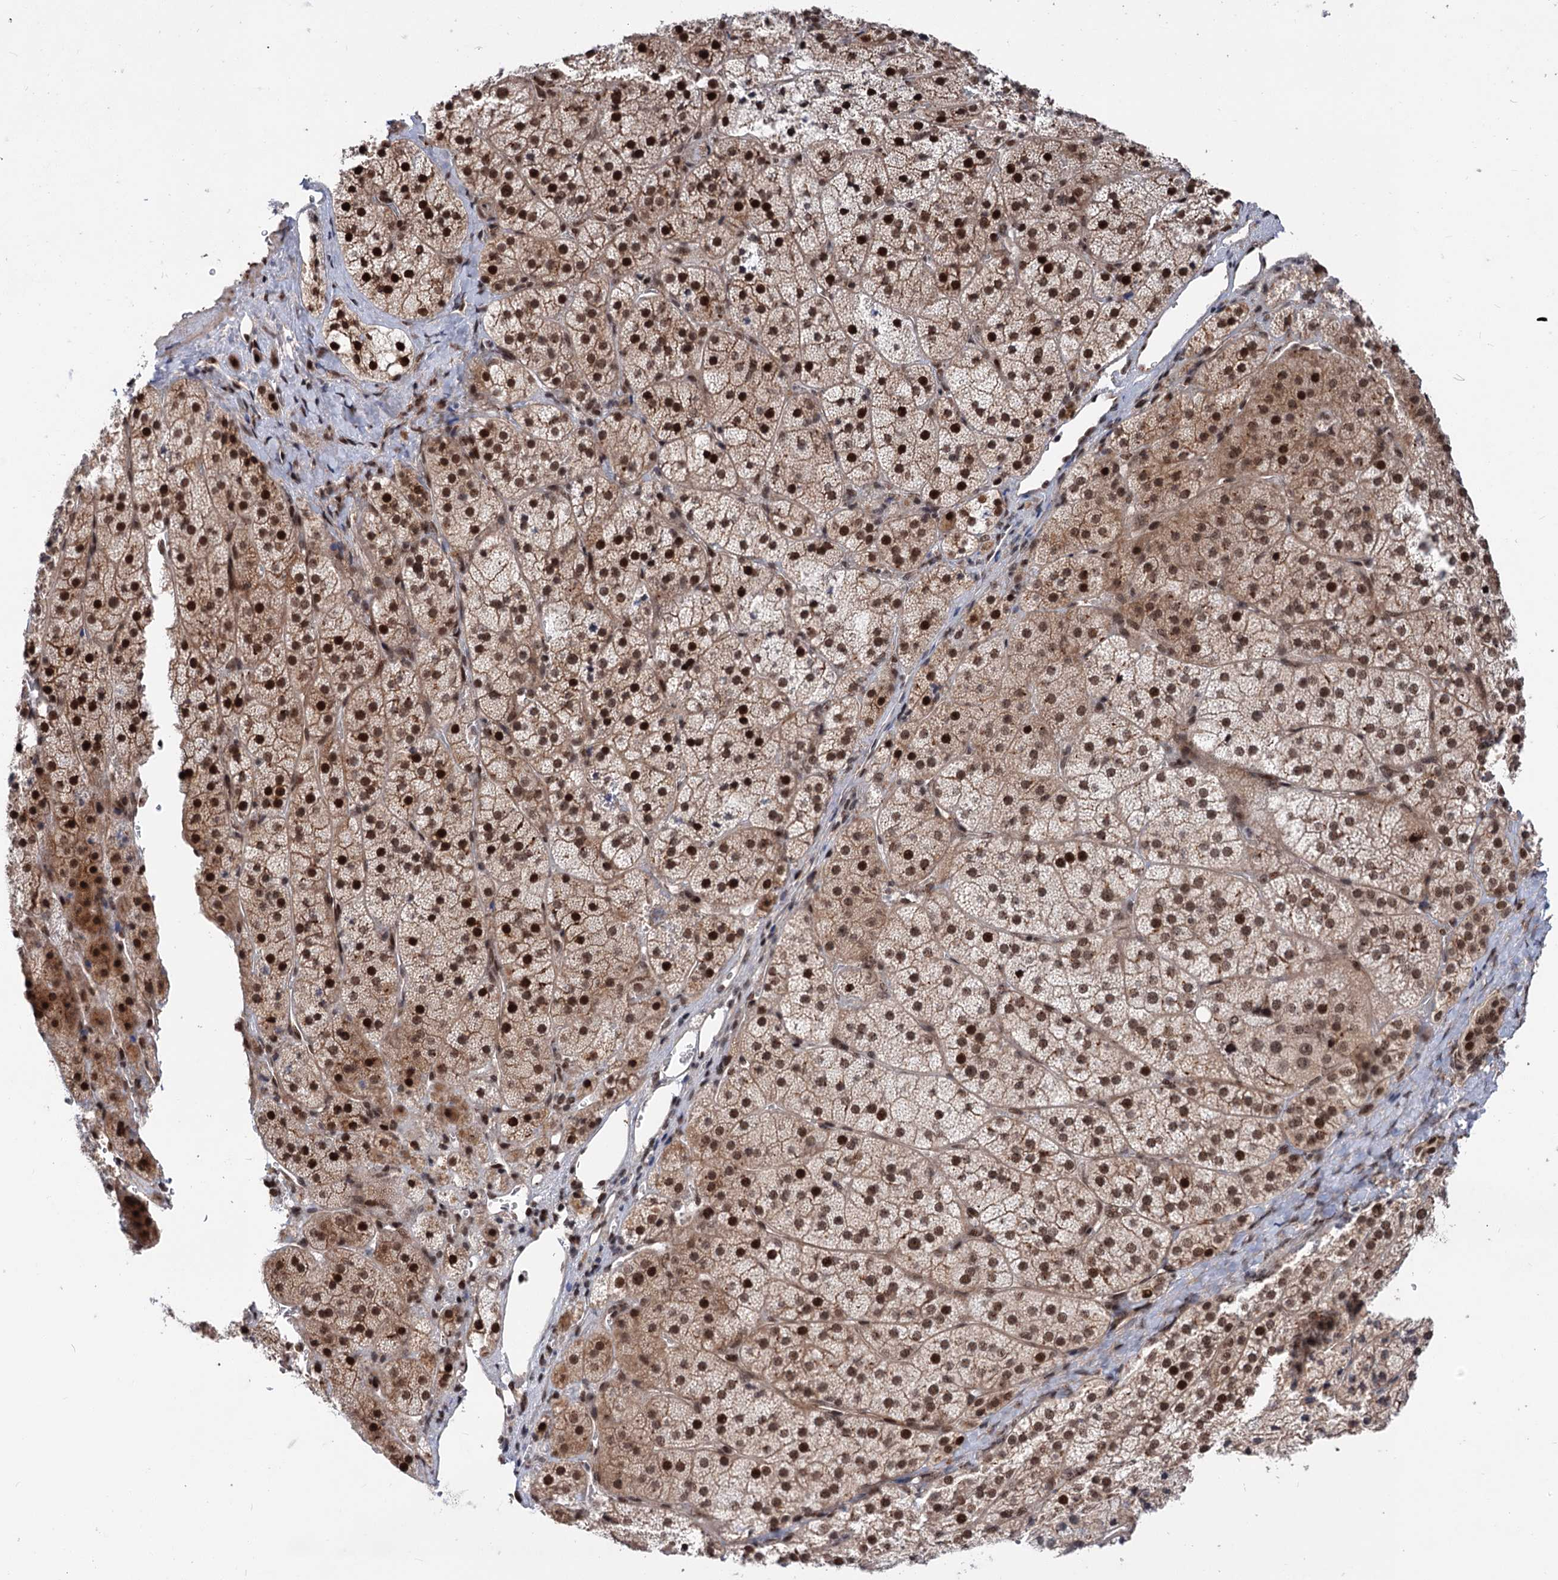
{"staining": {"intensity": "strong", "quantity": ">75%", "location": "cytoplasmic/membranous,nuclear"}, "tissue": "adrenal gland", "cell_type": "Glandular cells", "image_type": "normal", "snomed": [{"axis": "morphology", "description": "Normal tissue, NOS"}, {"axis": "topography", "description": "Adrenal gland"}], "caption": "Unremarkable adrenal gland was stained to show a protein in brown. There is high levels of strong cytoplasmic/membranous,nuclear expression in approximately >75% of glandular cells. The staining was performed using DAB, with brown indicating positive protein expression. Nuclei are stained blue with hematoxylin.", "gene": "MAML1", "patient": {"sex": "female", "age": 44}}